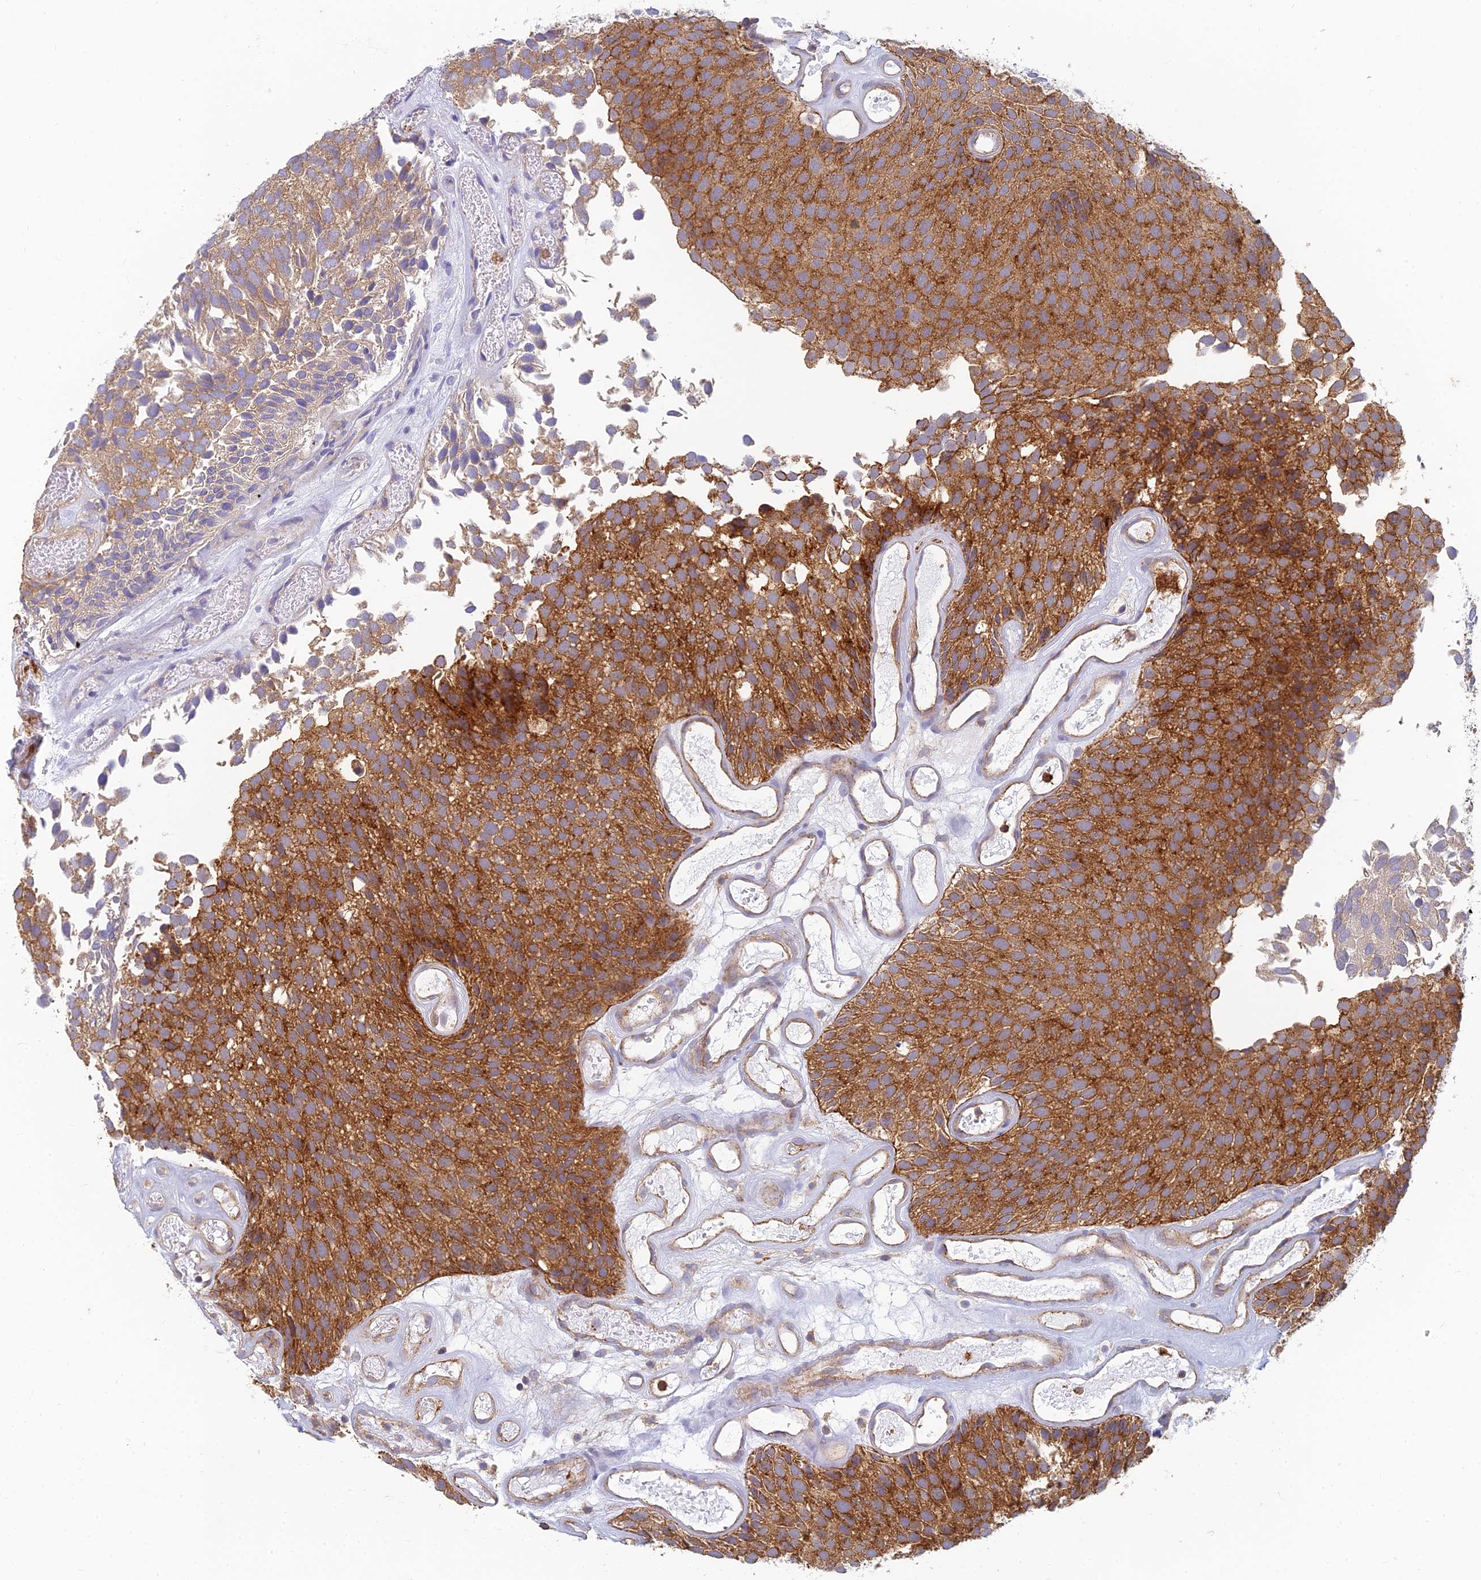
{"staining": {"intensity": "strong", "quantity": ">75%", "location": "cytoplasmic/membranous"}, "tissue": "urothelial cancer", "cell_type": "Tumor cells", "image_type": "cancer", "snomed": [{"axis": "morphology", "description": "Urothelial carcinoma, Low grade"}, {"axis": "topography", "description": "Urinary bladder"}], "caption": "Immunohistochemical staining of urothelial carcinoma (low-grade) demonstrates high levels of strong cytoplasmic/membranous positivity in about >75% of tumor cells.", "gene": "STRN4", "patient": {"sex": "male", "age": 89}}